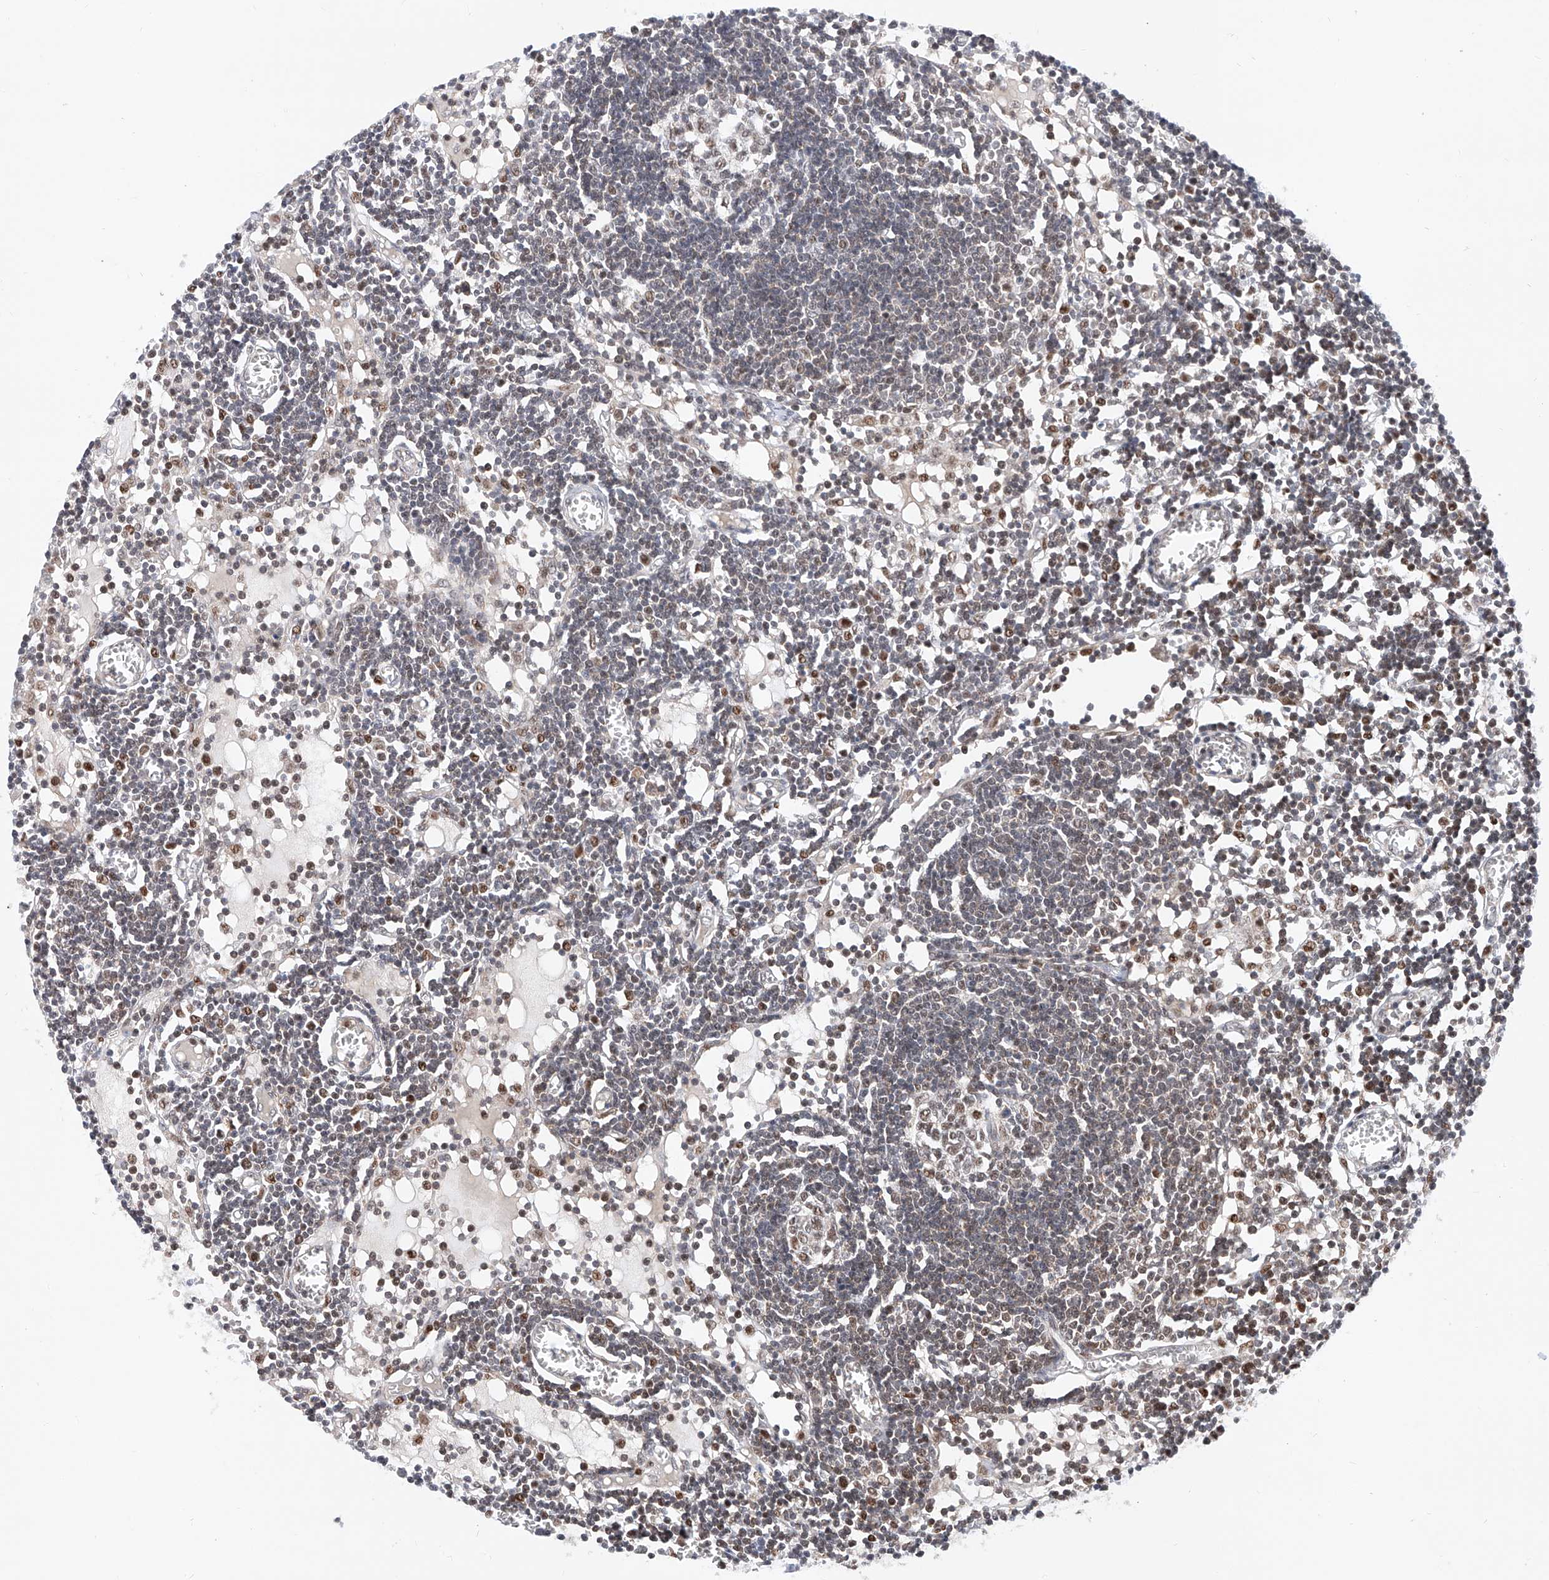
{"staining": {"intensity": "moderate", "quantity": ">75%", "location": "nuclear"}, "tissue": "lymph node", "cell_type": "Germinal center cells", "image_type": "normal", "snomed": [{"axis": "morphology", "description": "Normal tissue, NOS"}, {"axis": "topography", "description": "Lymph node"}], "caption": "Protein expression analysis of normal lymph node displays moderate nuclear expression in about >75% of germinal center cells. (DAB = brown stain, brightfield microscopy at high magnification).", "gene": "SNRNP200", "patient": {"sex": "female", "age": 11}}